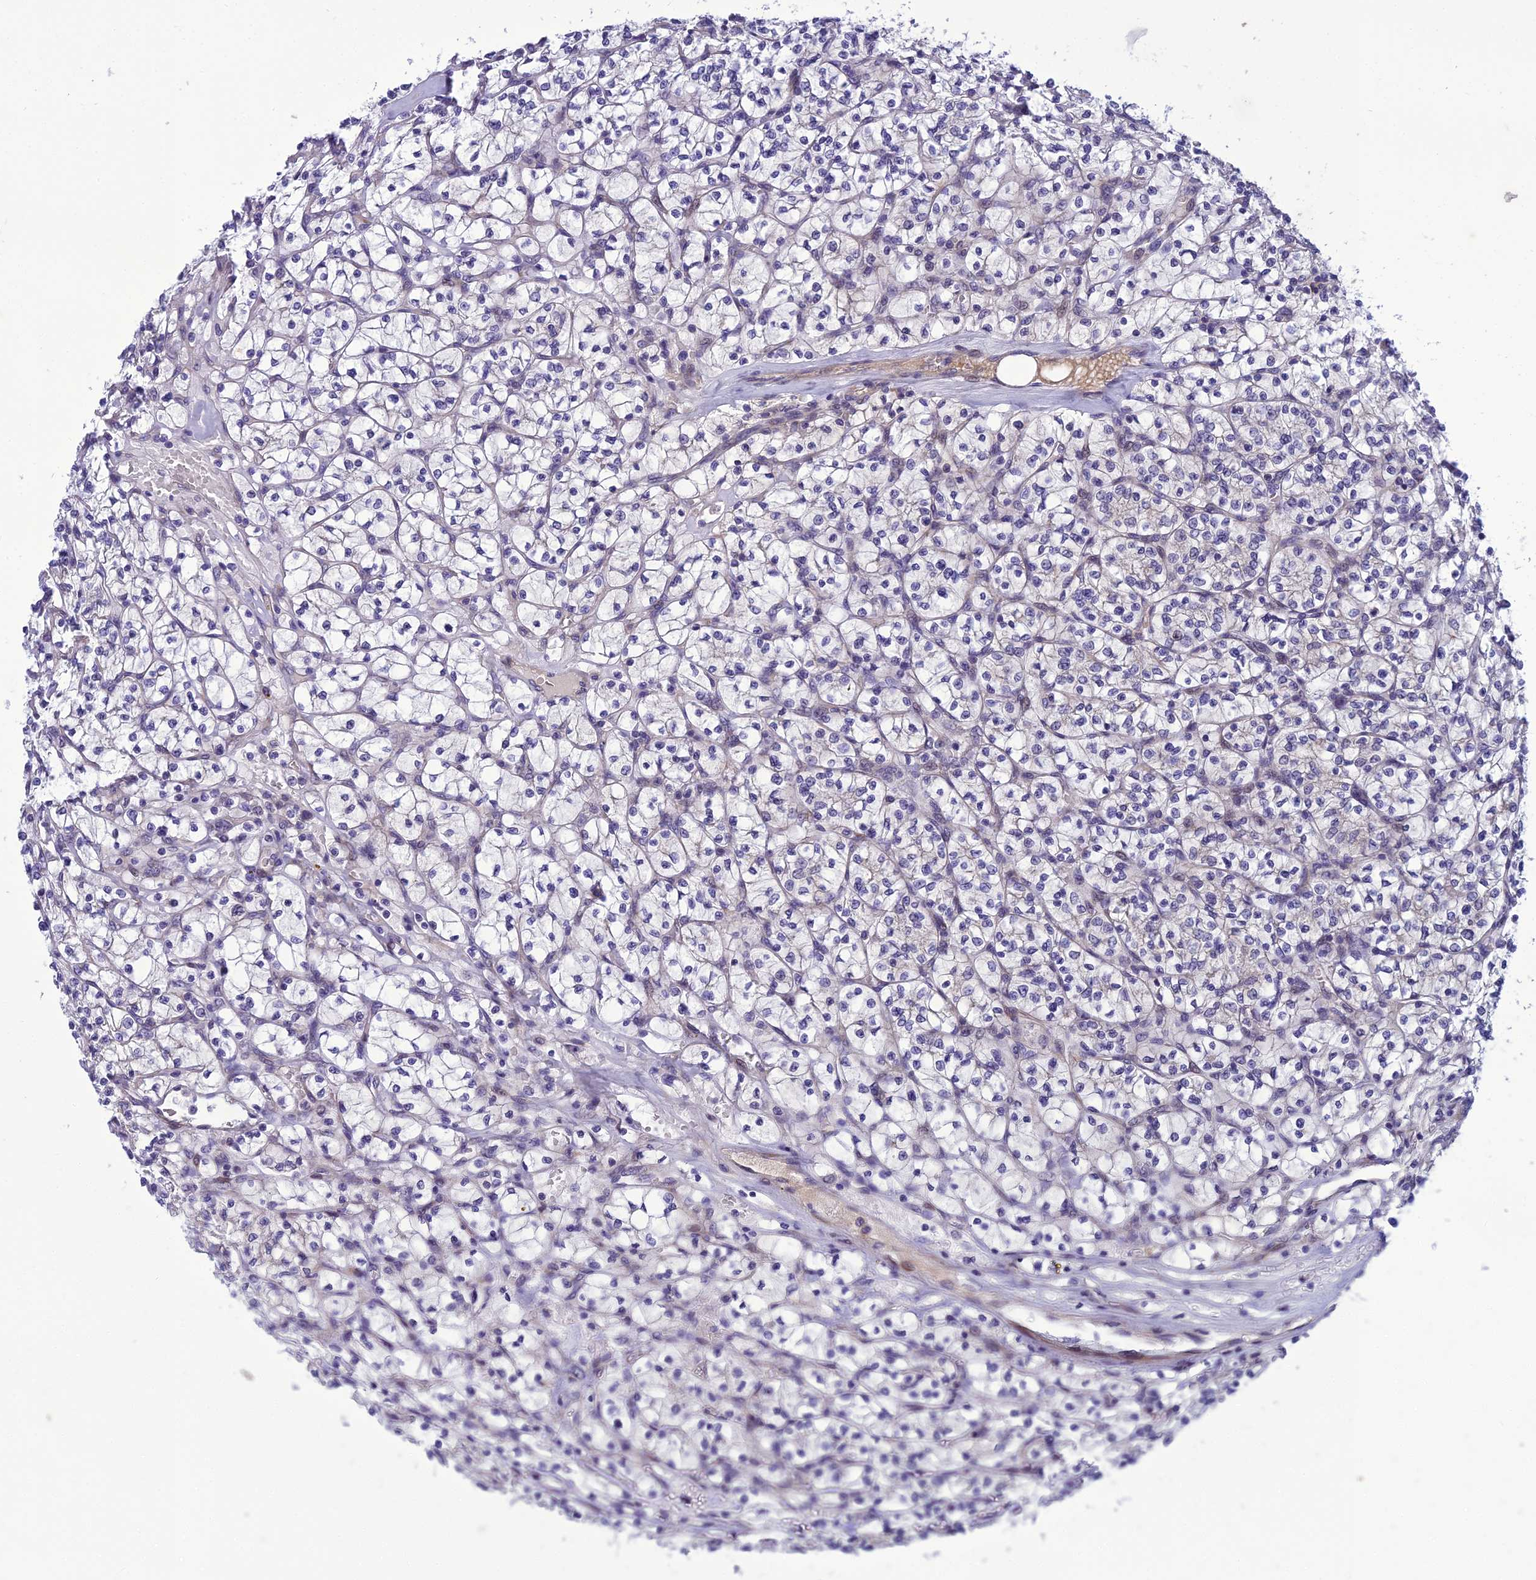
{"staining": {"intensity": "negative", "quantity": "none", "location": "none"}, "tissue": "renal cancer", "cell_type": "Tumor cells", "image_type": "cancer", "snomed": [{"axis": "morphology", "description": "Adenocarcinoma, NOS"}, {"axis": "topography", "description": "Kidney"}], "caption": "Human renal adenocarcinoma stained for a protein using immunohistochemistry (IHC) reveals no expression in tumor cells.", "gene": "GAB4", "patient": {"sex": "female", "age": 64}}